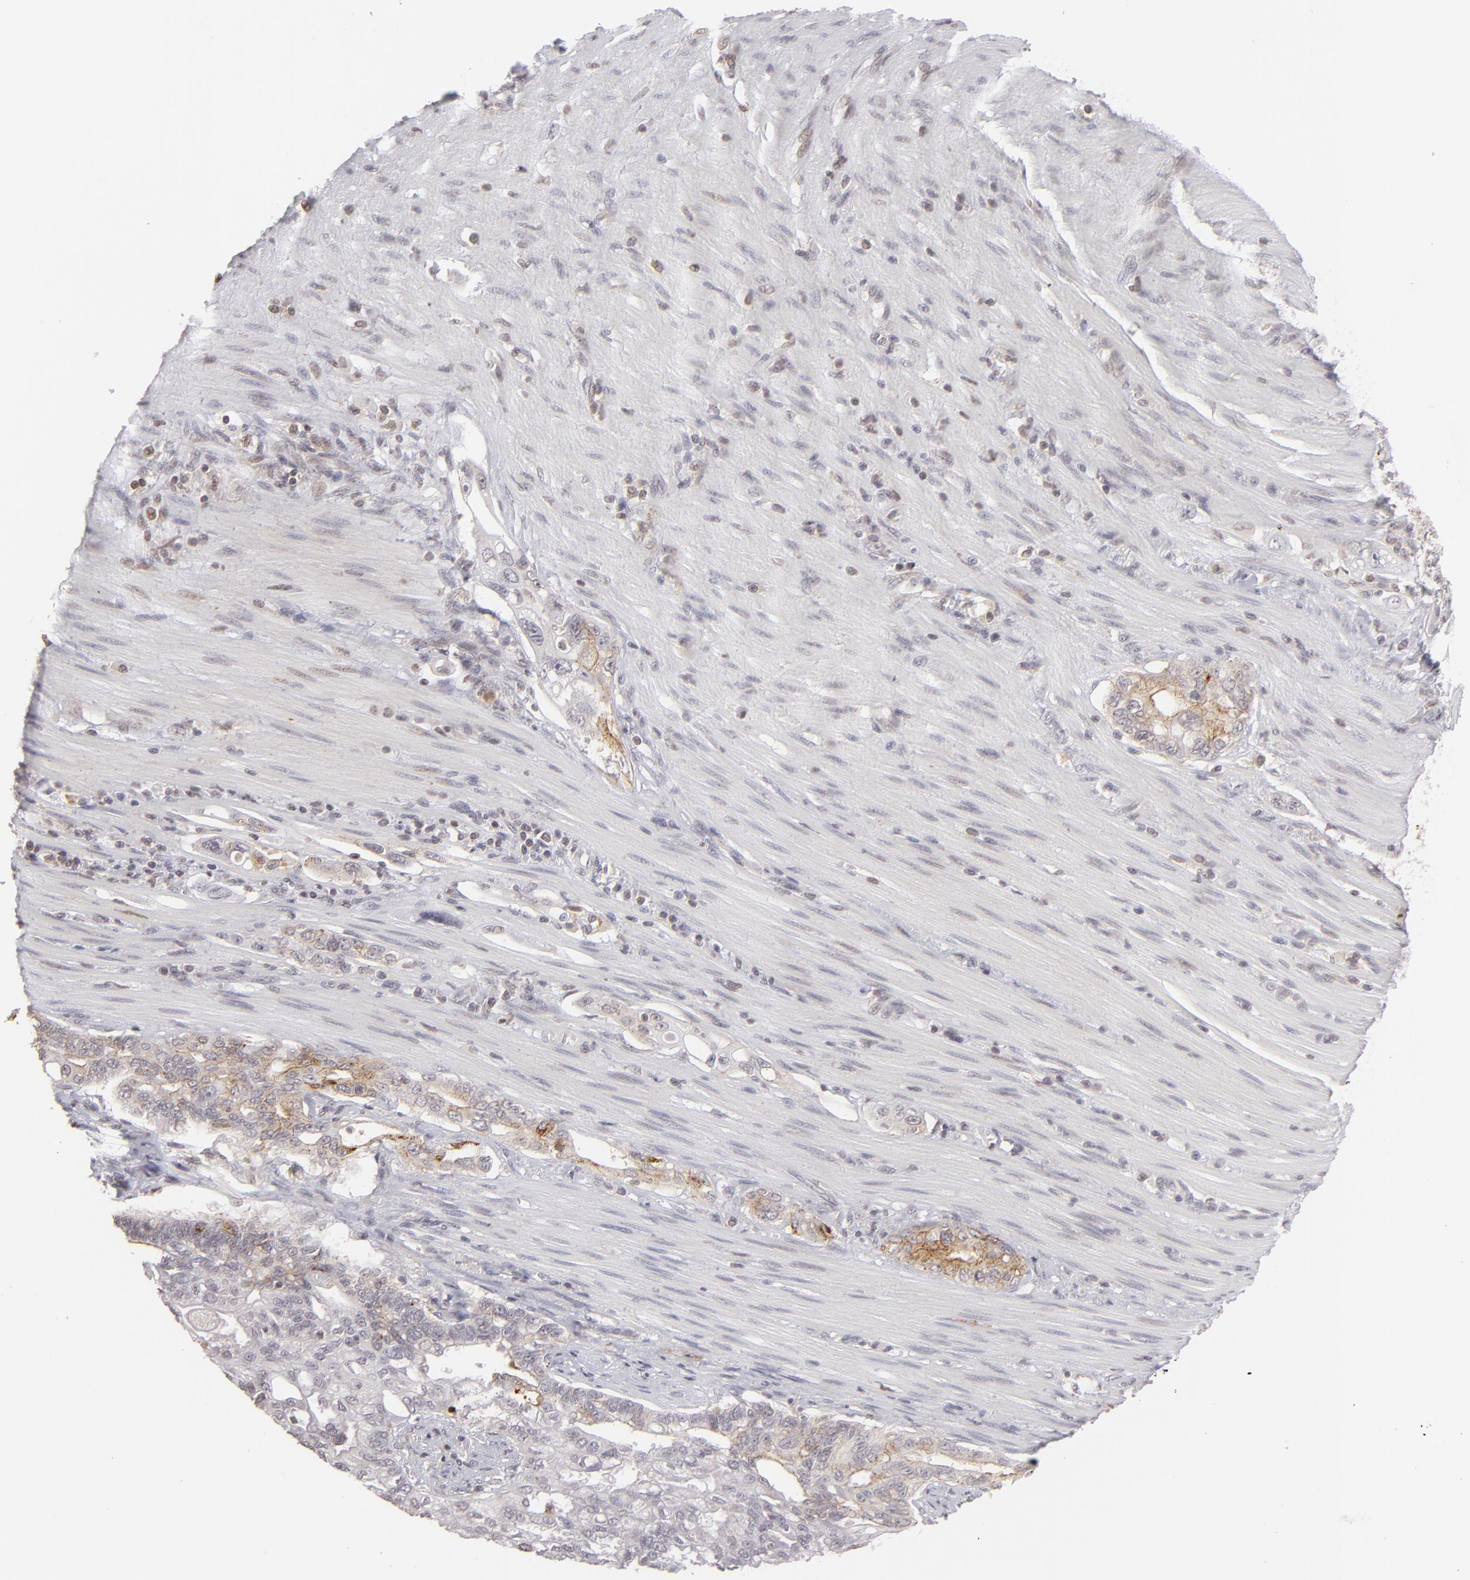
{"staining": {"intensity": "moderate", "quantity": "<25%", "location": "cytoplasmic/membranous"}, "tissue": "pancreatic cancer", "cell_type": "Tumor cells", "image_type": "cancer", "snomed": [{"axis": "morphology", "description": "Normal tissue, NOS"}, {"axis": "topography", "description": "Pancreas"}], "caption": "DAB (3,3'-diaminobenzidine) immunohistochemical staining of pancreatic cancer displays moderate cytoplasmic/membranous protein staining in approximately <25% of tumor cells. The protein is shown in brown color, while the nuclei are stained blue.", "gene": "CLDN2", "patient": {"sex": "male", "age": 42}}